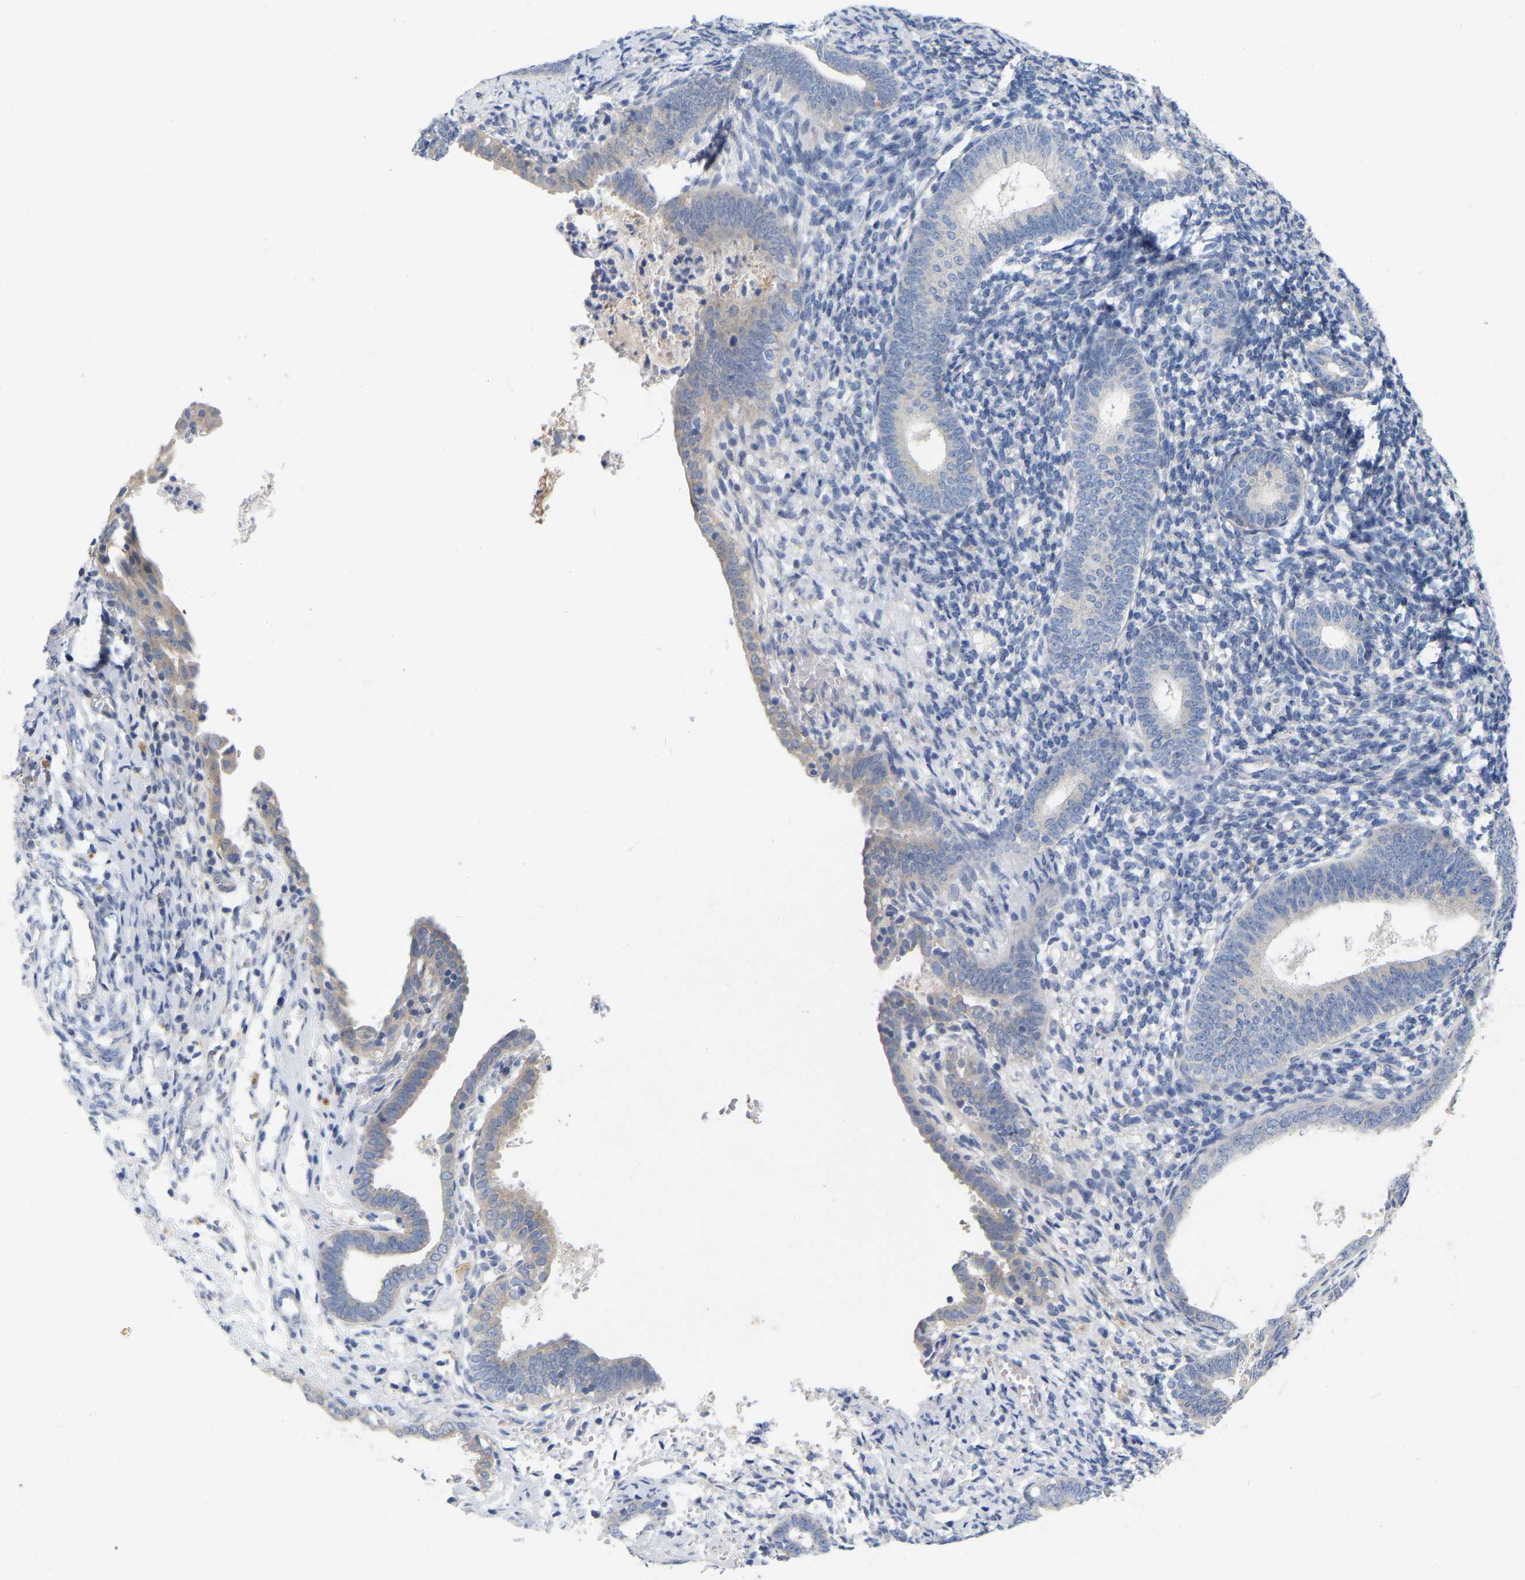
{"staining": {"intensity": "negative", "quantity": "none", "location": "none"}, "tissue": "endometrium", "cell_type": "Cells in endometrial stroma", "image_type": "normal", "snomed": [{"axis": "morphology", "description": "Normal tissue, NOS"}, {"axis": "morphology", "description": "Adenocarcinoma, NOS"}, {"axis": "topography", "description": "Endometrium"}], "caption": "Benign endometrium was stained to show a protein in brown. There is no significant staining in cells in endometrial stroma. The staining was performed using DAB to visualize the protein expression in brown, while the nuclei were stained in blue with hematoxylin (Magnification: 20x).", "gene": "WIPI2", "patient": {"sex": "female", "age": 57}}